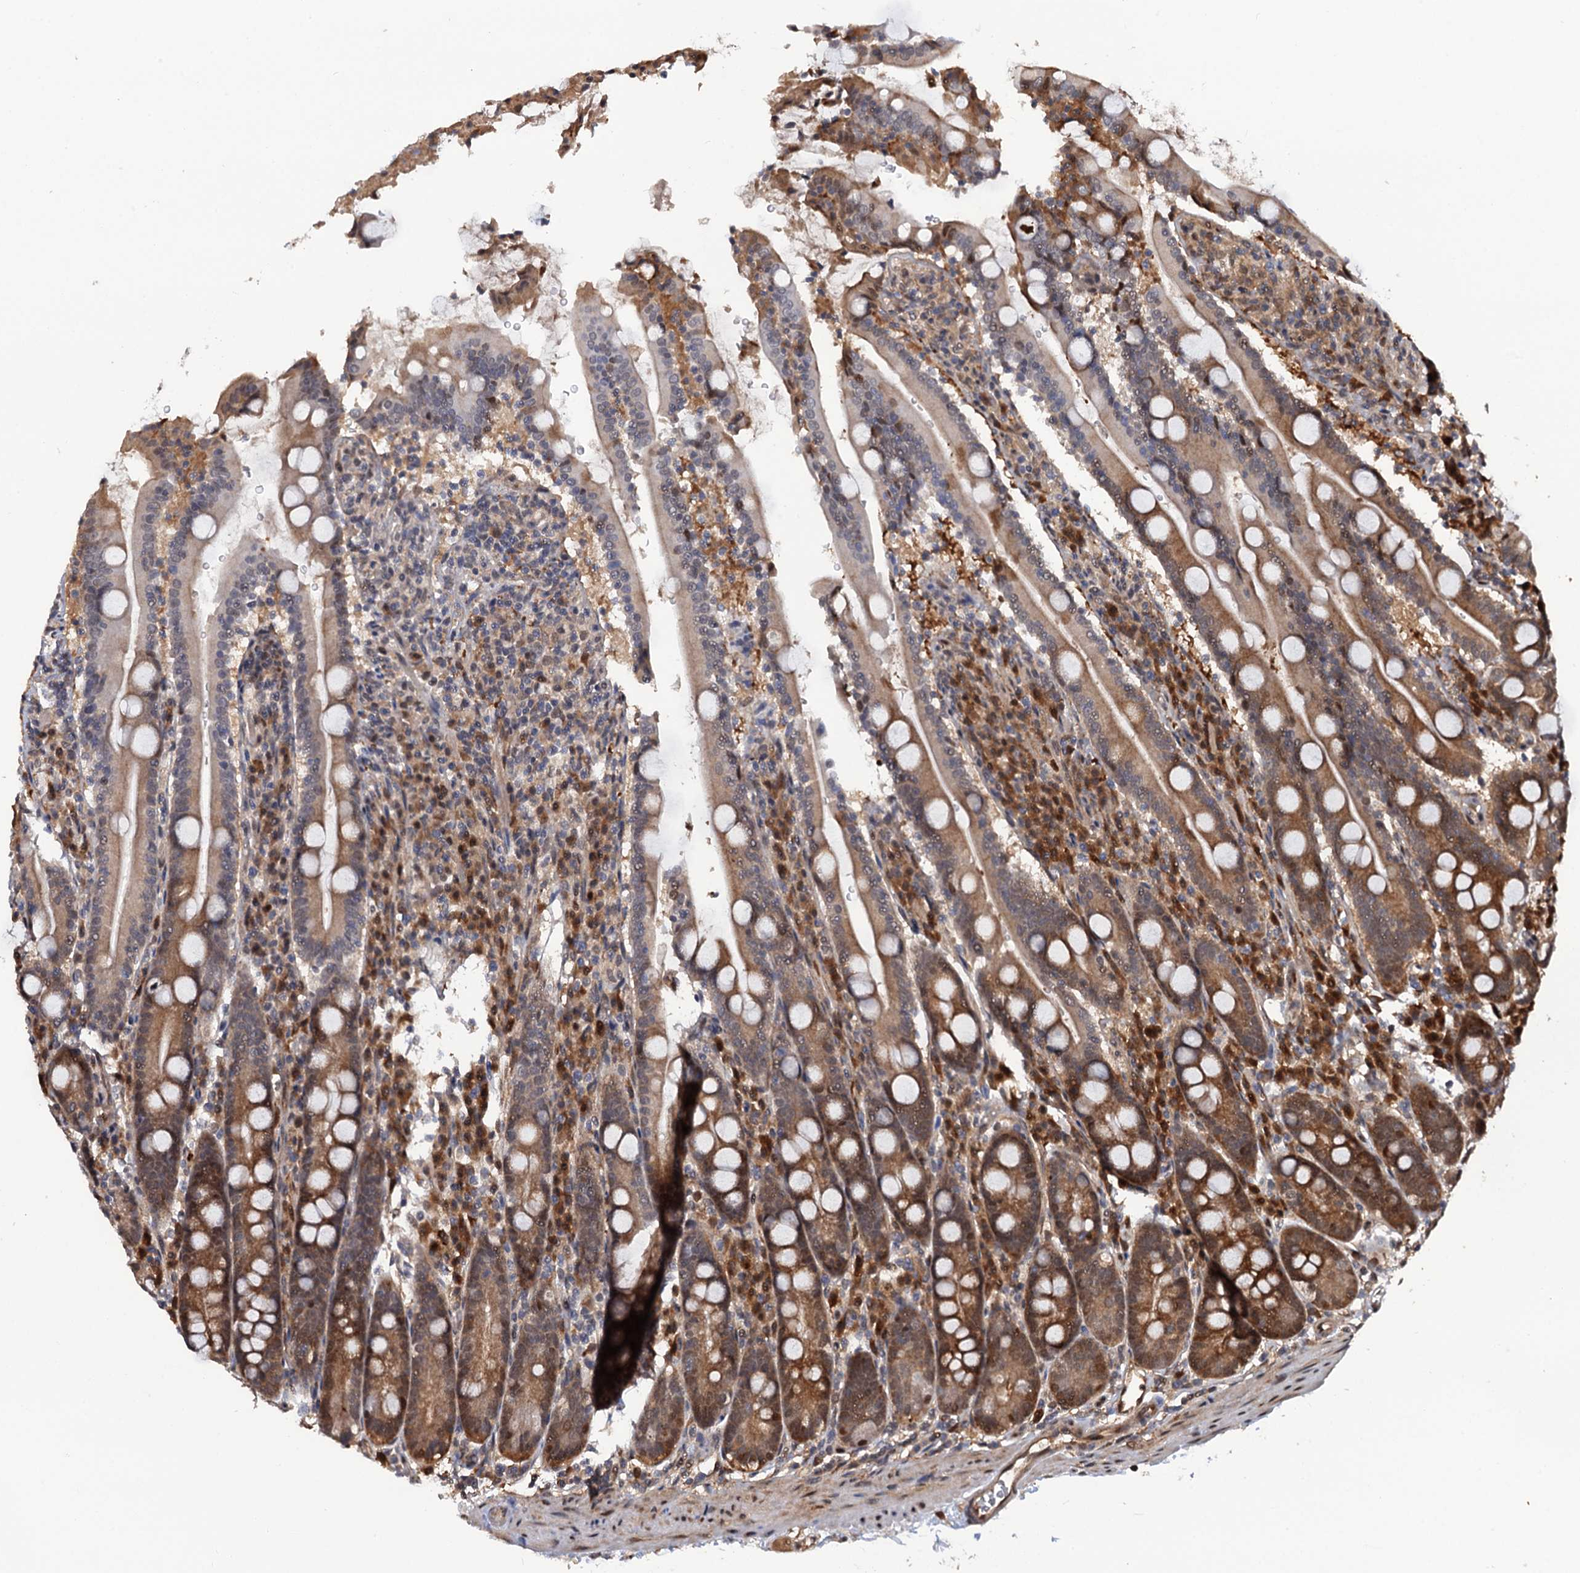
{"staining": {"intensity": "moderate", "quantity": "25%-75%", "location": "cytoplasmic/membranous,nuclear"}, "tissue": "duodenum", "cell_type": "Glandular cells", "image_type": "normal", "snomed": [{"axis": "morphology", "description": "Normal tissue, NOS"}, {"axis": "topography", "description": "Duodenum"}], "caption": "Immunohistochemistry histopathology image of benign duodenum: human duodenum stained using immunohistochemistry displays medium levels of moderate protein expression localized specifically in the cytoplasmic/membranous,nuclear of glandular cells, appearing as a cytoplasmic/membranous,nuclear brown color.", "gene": "CDC23", "patient": {"sex": "male", "age": 35}}